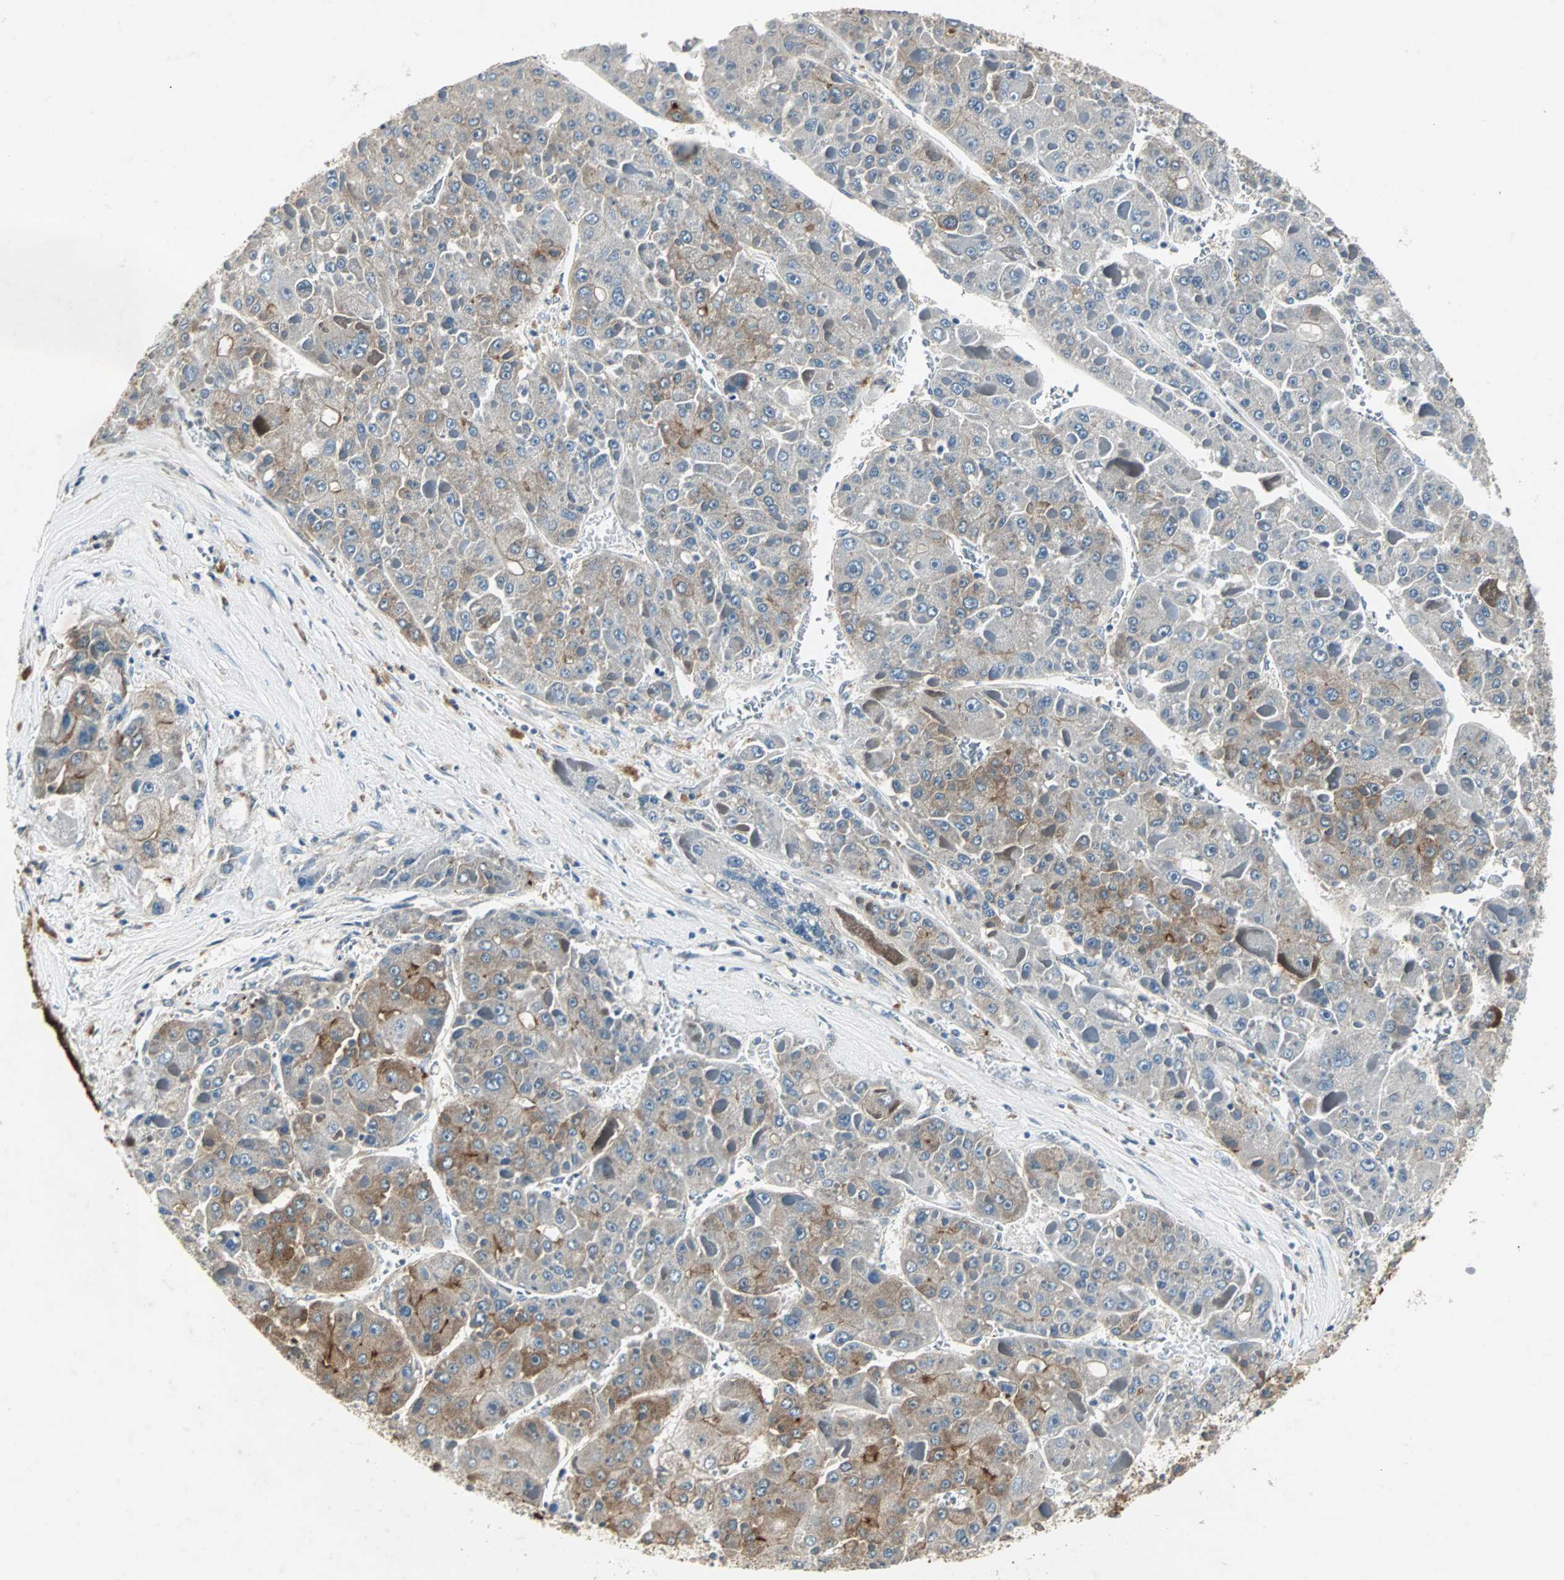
{"staining": {"intensity": "moderate", "quantity": "25%-75%", "location": "cytoplasmic/membranous"}, "tissue": "liver cancer", "cell_type": "Tumor cells", "image_type": "cancer", "snomed": [{"axis": "morphology", "description": "Carcinoma, Hepatocellular, NOS"}, {"axis": "topography", "description": "Liver"}], "caption": "High-power microscopy captured an IHC image of hepatocellular carcinoma (liver), revealing moderate cytoplasmic/membranous staining in about 25%-75% of tumor cells.", "gene": "CMC2", "patient": {"sex": "female", "age": 73}}